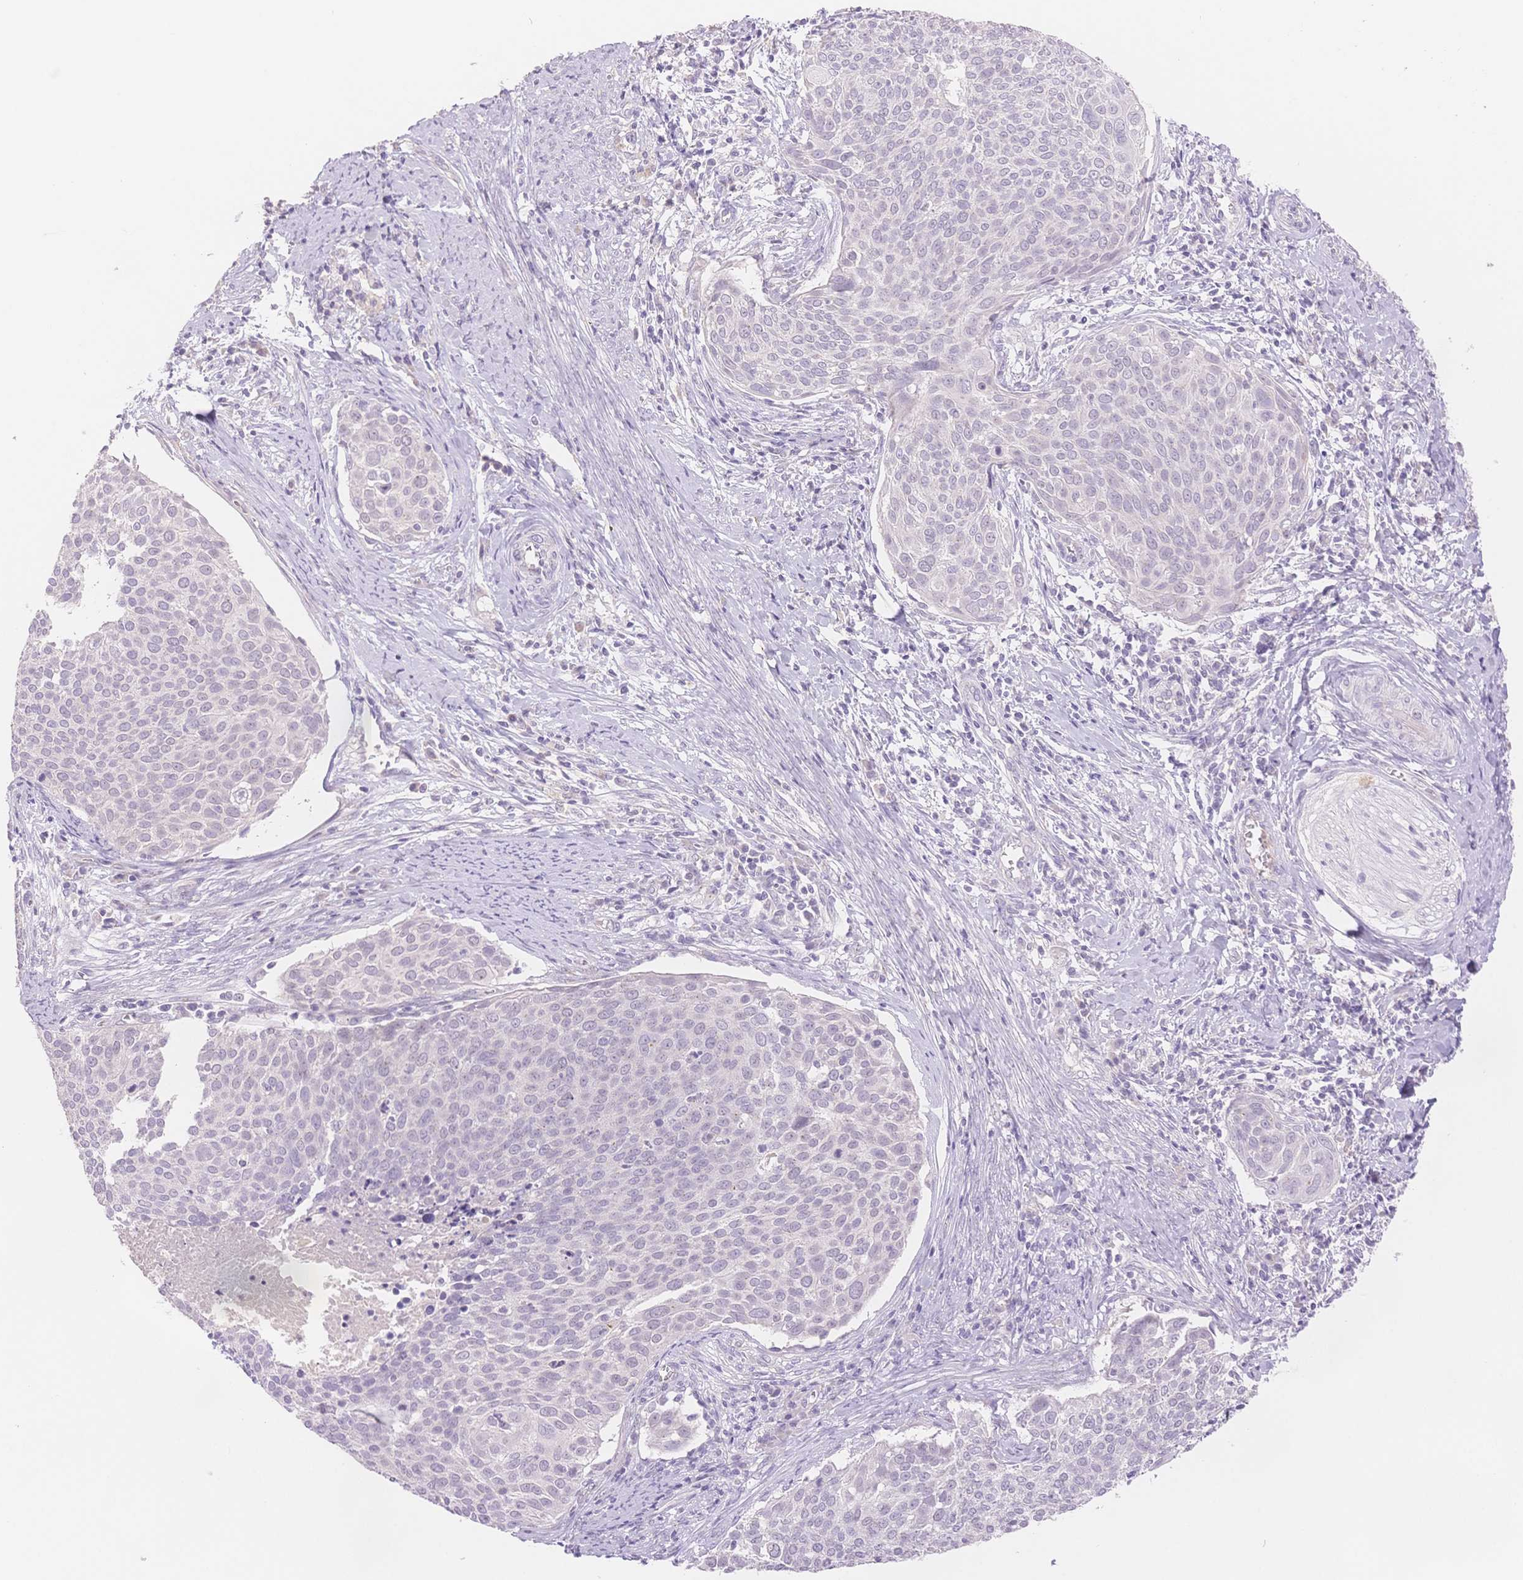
{"staining": {"intensity": "negative", "quantity": "none", "location": "none"}, "tissue": "cervical cancer", "cell_type": "Tumor cells", "image_type": "cancer", "snomed": [{"axis": "morphology", "description": "Squamous cell carcinoma, NOS"}, {"axis": "topography", "description": "Cervix"}], "caption": "IHC histopathology image of neoplastic tissue: squamous cell carcinoma (cervical) stained with DAB (3,3'-diaminobenzidine) displays no significant protein expression in tumor cells. The staining was performed using DAB (3,3'-diaminobenzidine) to visualize the protein expression in brown, while the nuclei were stained in blue with hematoxylin (Magnification: 20x).", "gene": "MYOM1", "patient": {"sex": "female", "age": 39}}